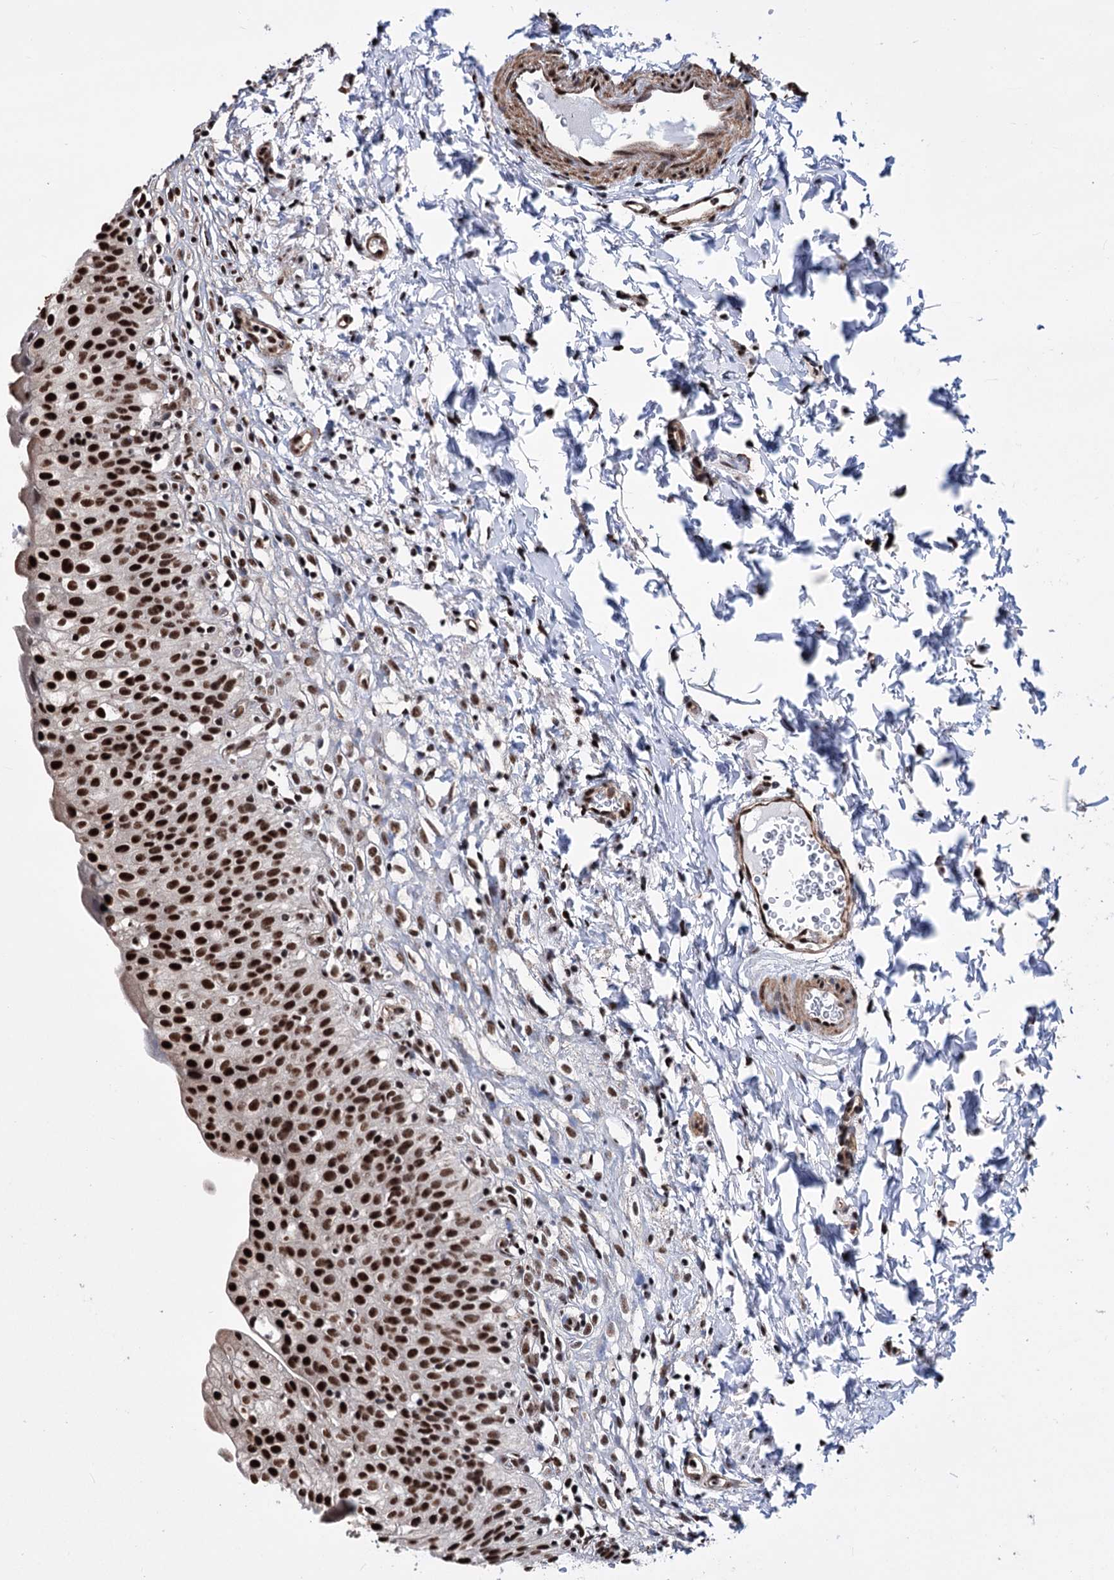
{"staining": {"intensity": "strong", "quantity": ">75%", "location": "nuclear"}, "tissue": "urinary bladder", "cell_type": "Urothelial cells", "image_type": "normal", "snomed": [{"axis": "morphology", "description": "Normal tissue, NOS"}, {"axis": "topography", "description": "Urinary bladder"}], "caption": "Urinary bladder was stained to show a protein in brown. There is high levels of strong nuclear positivity in approximately >75% of urothelial cells. Immunohistochemistry stains the protein of interest in brown and the nuclei are stained blue.", "gene": "CHMP7", "patient": {"sex": "male", "age": 55}}